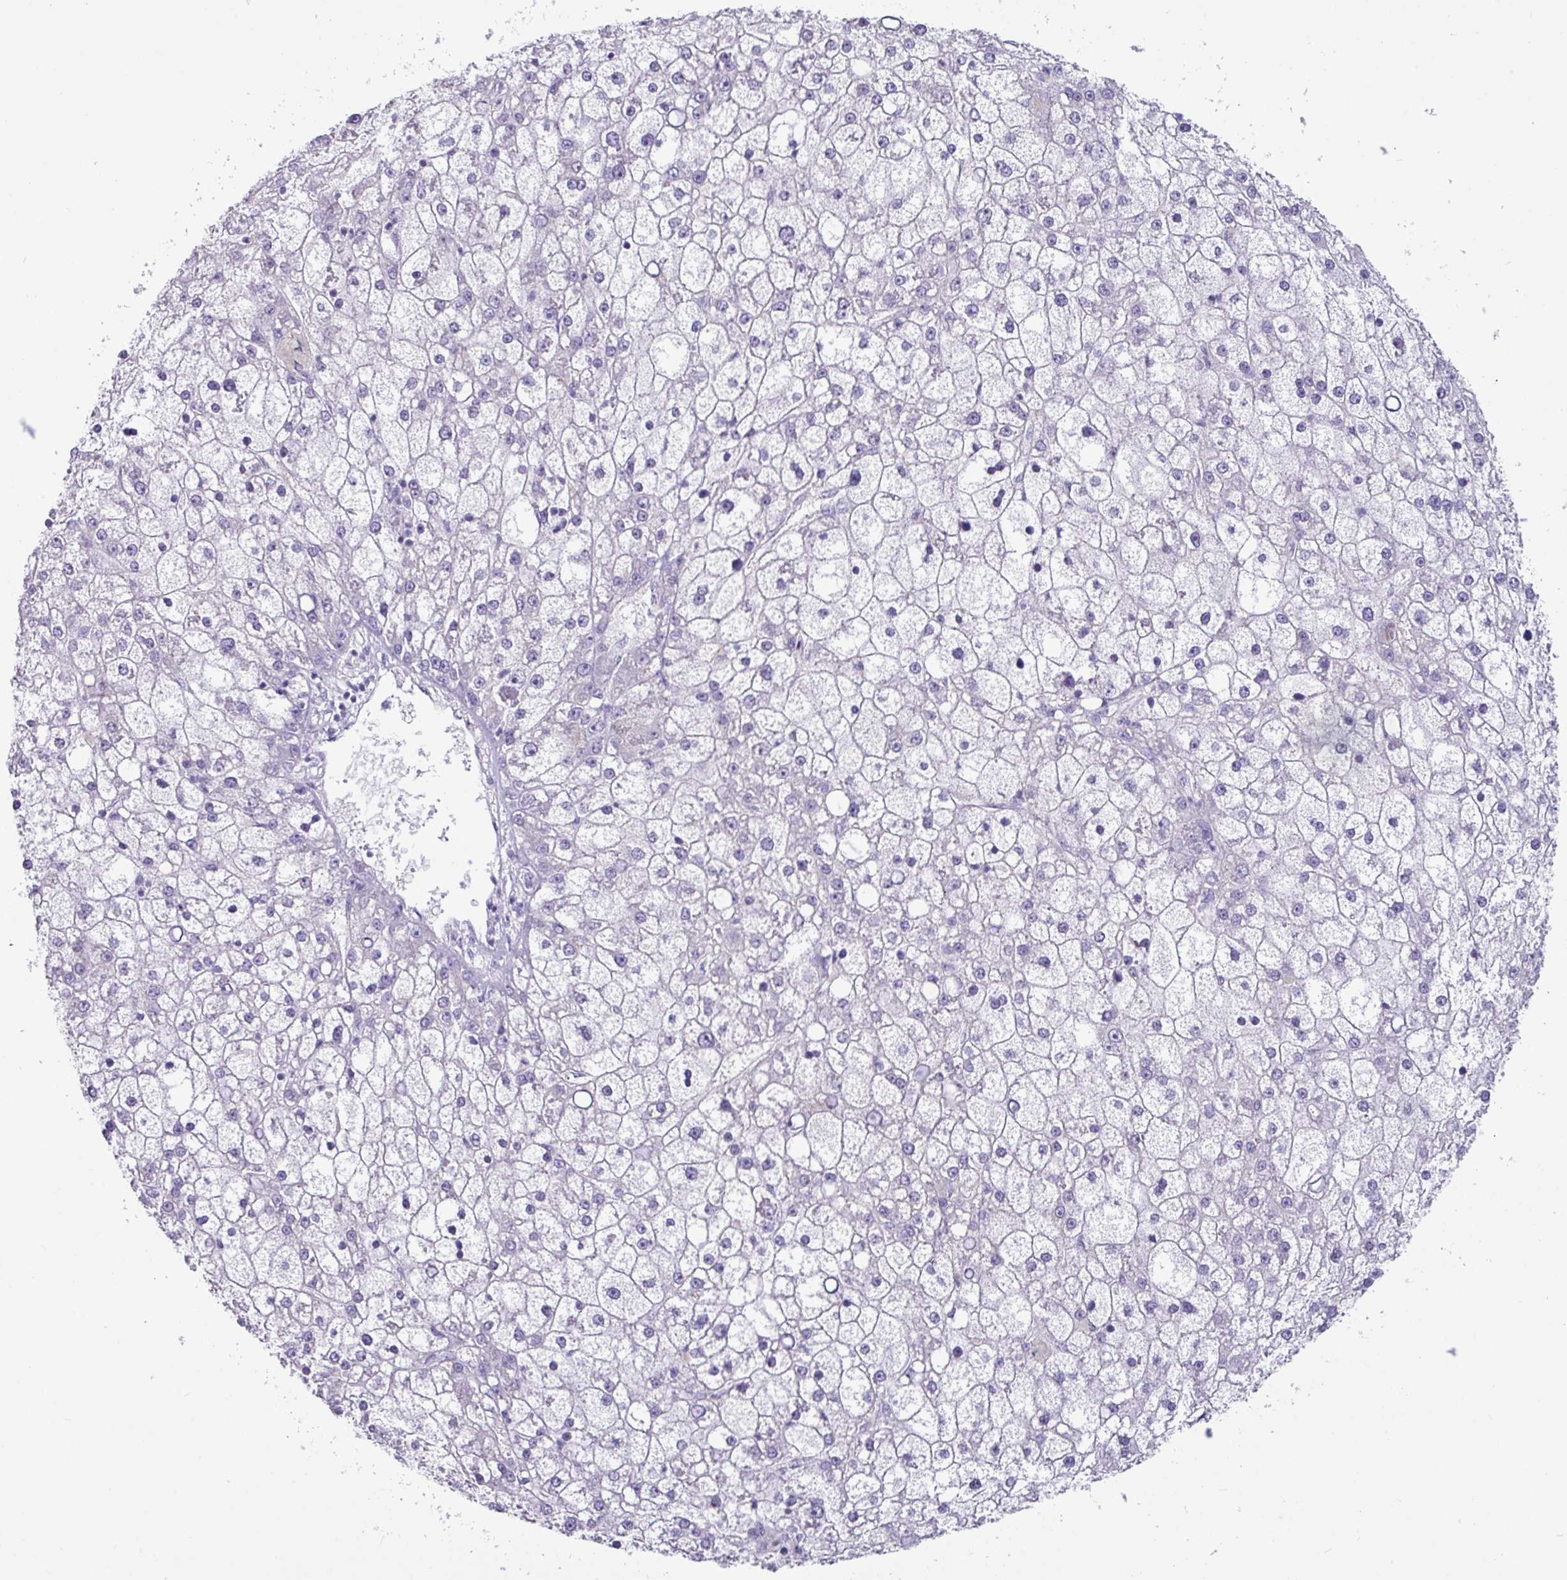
{"staining": {"intensity": "negative", "quantity": "none", "location": "none"}, "tissue": "liver cancer", "cell_type": "Tumor cells", "image_type": "cancer", "snomed": [{"axis": "morphology", "description": "Carcinoma, Hepatocellular, NOS"}, {"axis": "topography", "description": "Liver"}], "caption": "Immunohistochemistry photomicrograph of neoplastic tissue: liver cancer (hepatocellular carcinoma) stained with DAB (3,3'-diaminobenzidine) reveals no significant protein staining in tumor cells.", "gene": "ZNF524", "patient": {"sex": "male", "age": 67}}